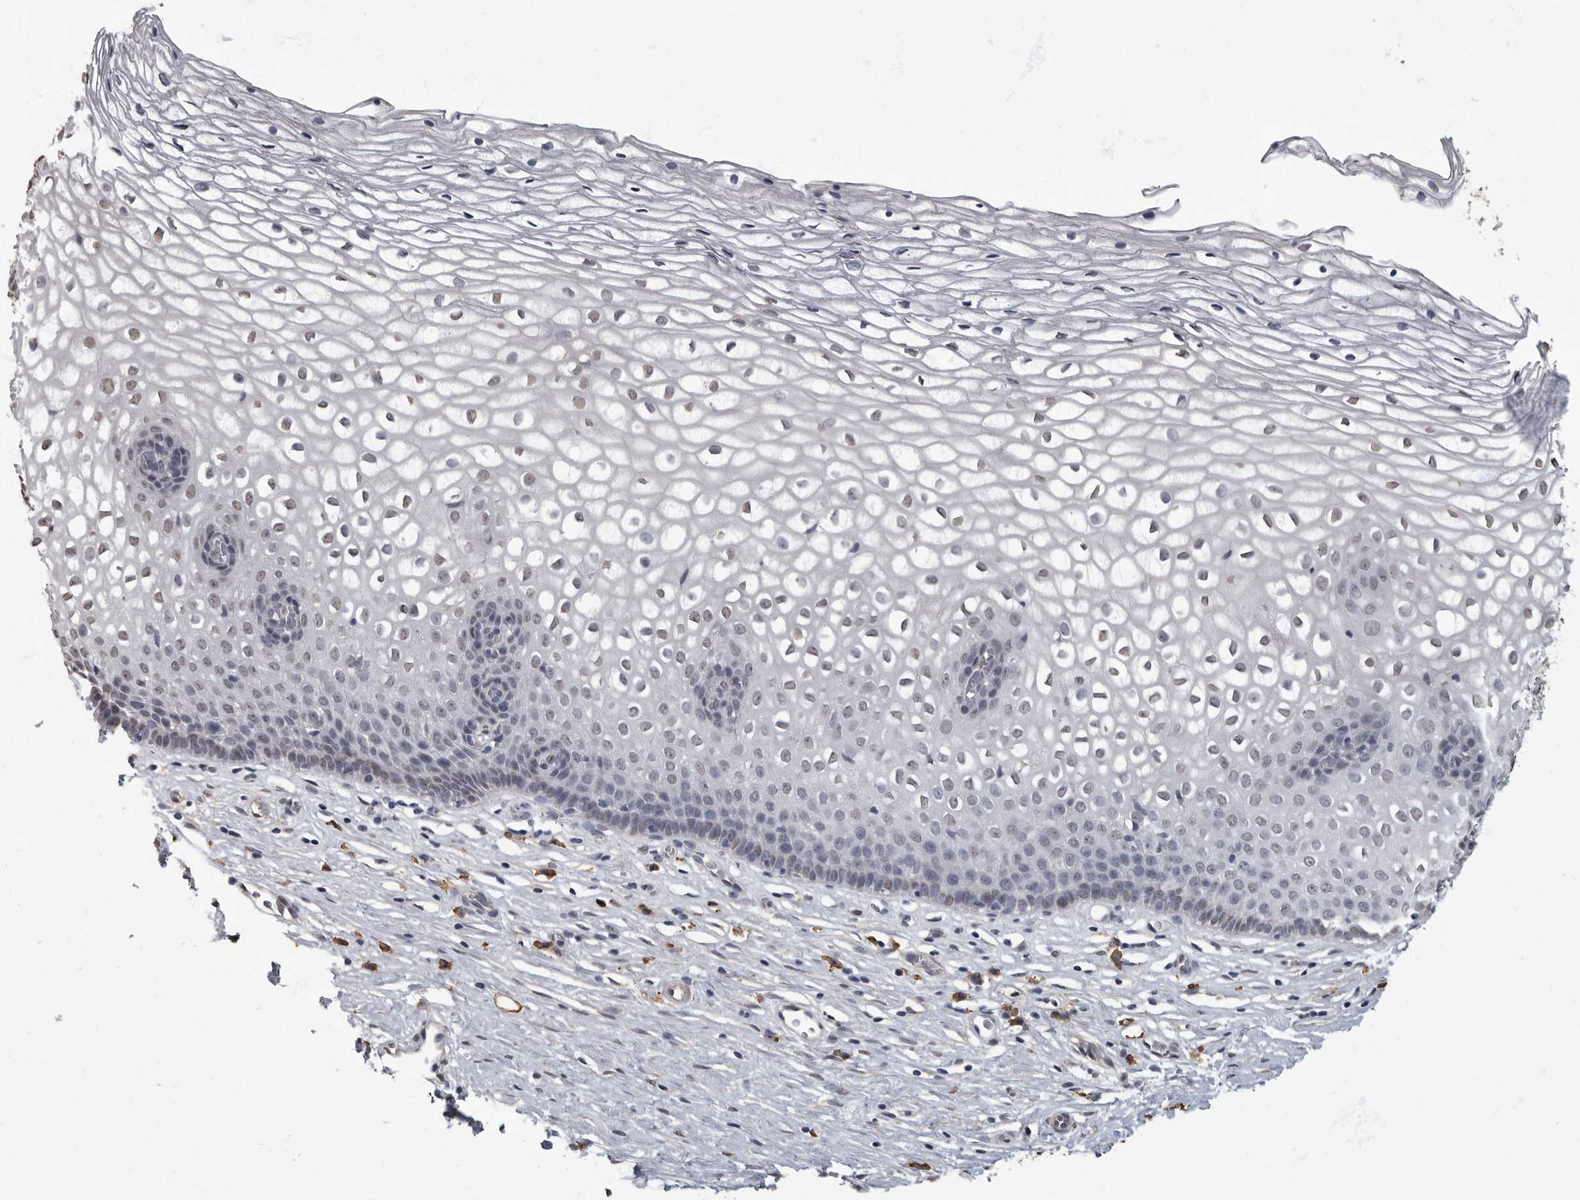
{"staining": {"intensity": "negative", "quantity": "none", "location": "none"}, "tissue": "cervix", "cell_type": "Glandular cells", "image_type": "normal", "snomed": [{"axis": "morphology", "description": "Normal tissue, NOS"}, {"axis": "topography", "description": "Cervix"}], "caption": "This is a micrograph of IHC staining of normal cervix, which shows no staining in glandular cells.", "gene": "ARHGEF10", "patient": {"sex": "female", "age": 27}}